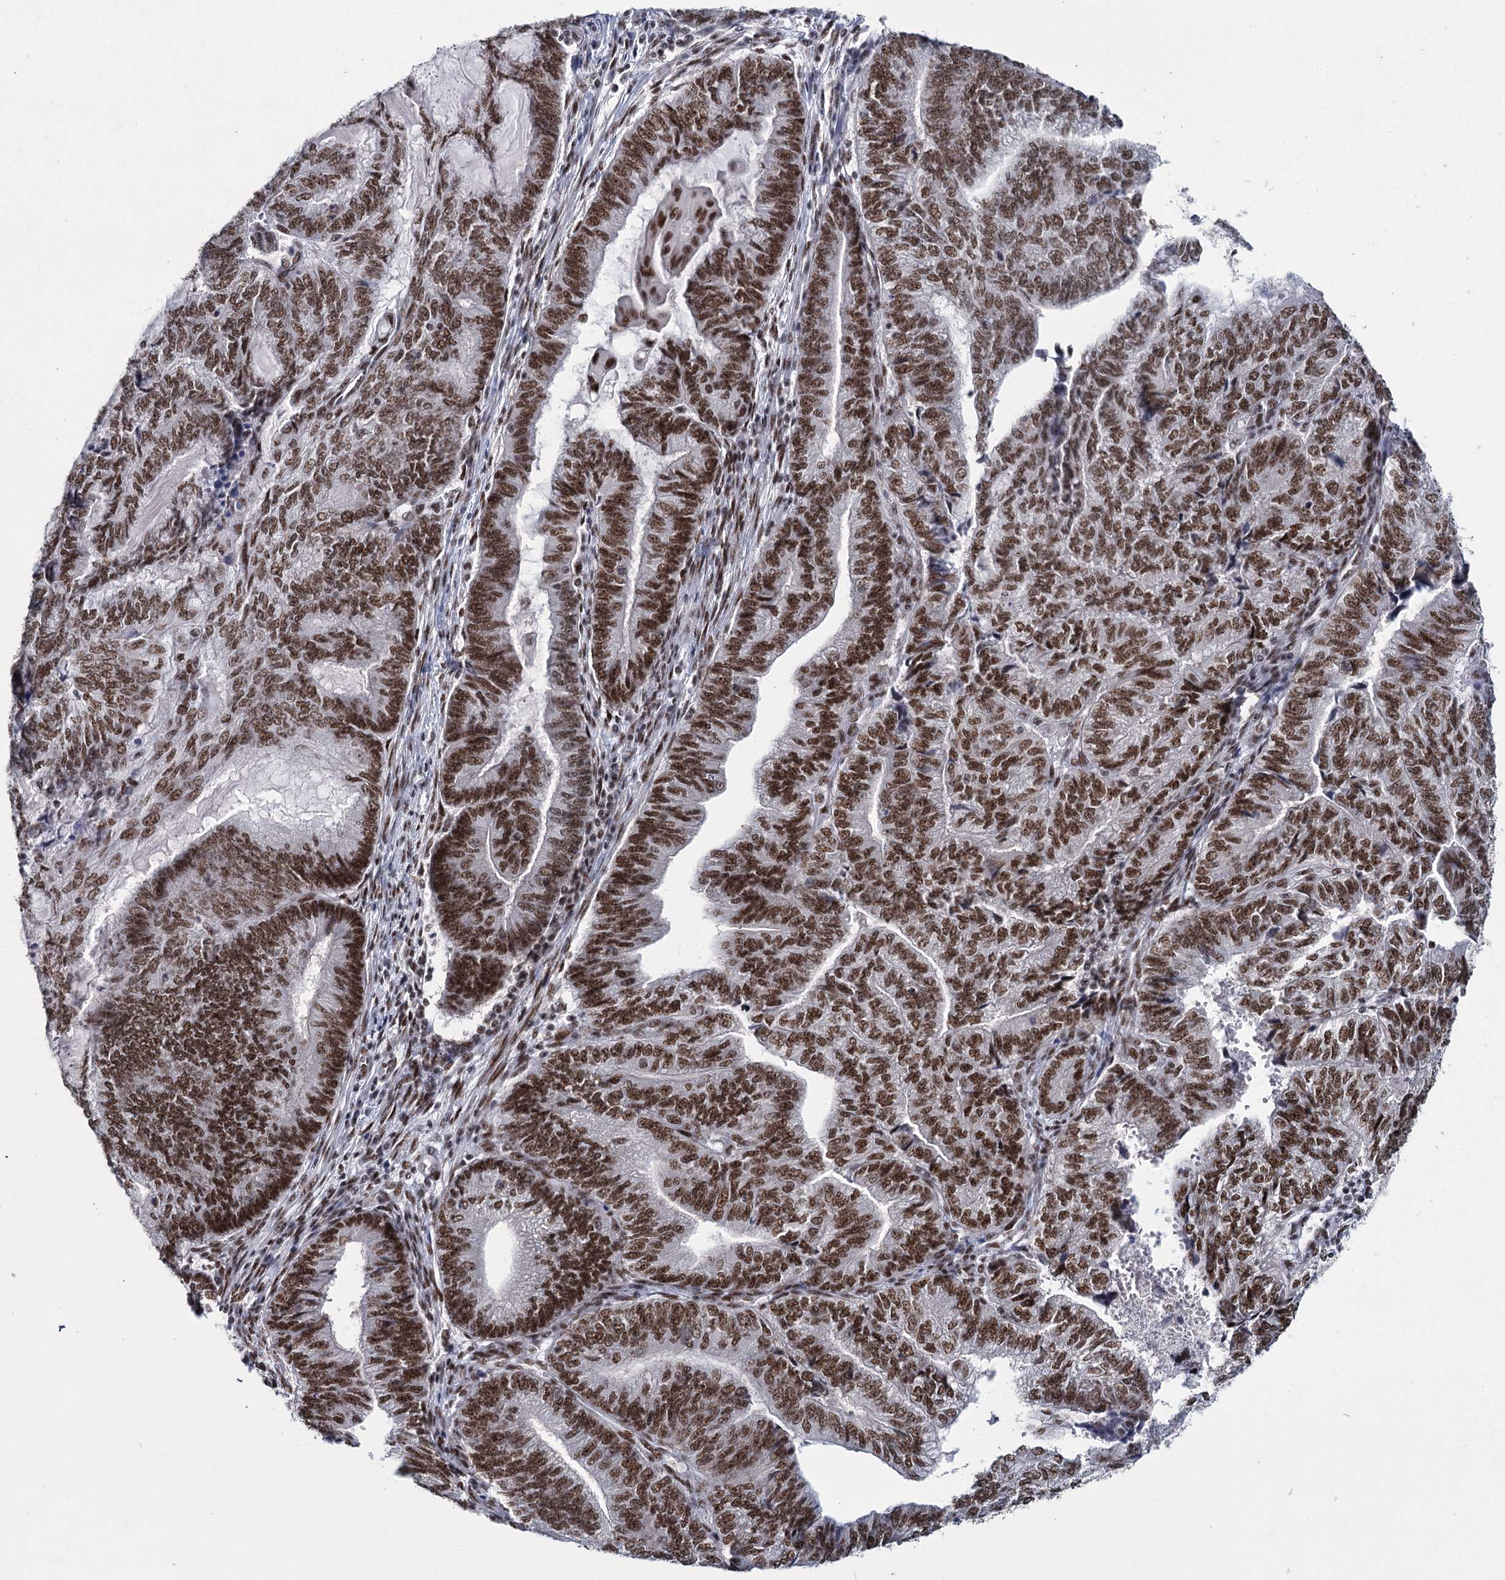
{"staining": {"intensity": "strong", "quantity": ">75%", "location": "nuclear"}, "tissue": "endometrial cancer", "cell_type": "Tumor cells", "image_type": "cancer", "snomed": [{"axis": "morphology", "description": "Adenocarcinoma, NOS"}, {"axis": "topography", "description": "Uterus"}, {"axis": "topography", "description": "Endometrium"}], "caption": "Strong nuclear expression is present in about >75% of tumor cells in adenocarcinoma (endometrial).", "gene": "SCAF8", "patient": {"sex": "female", "age": 70}}